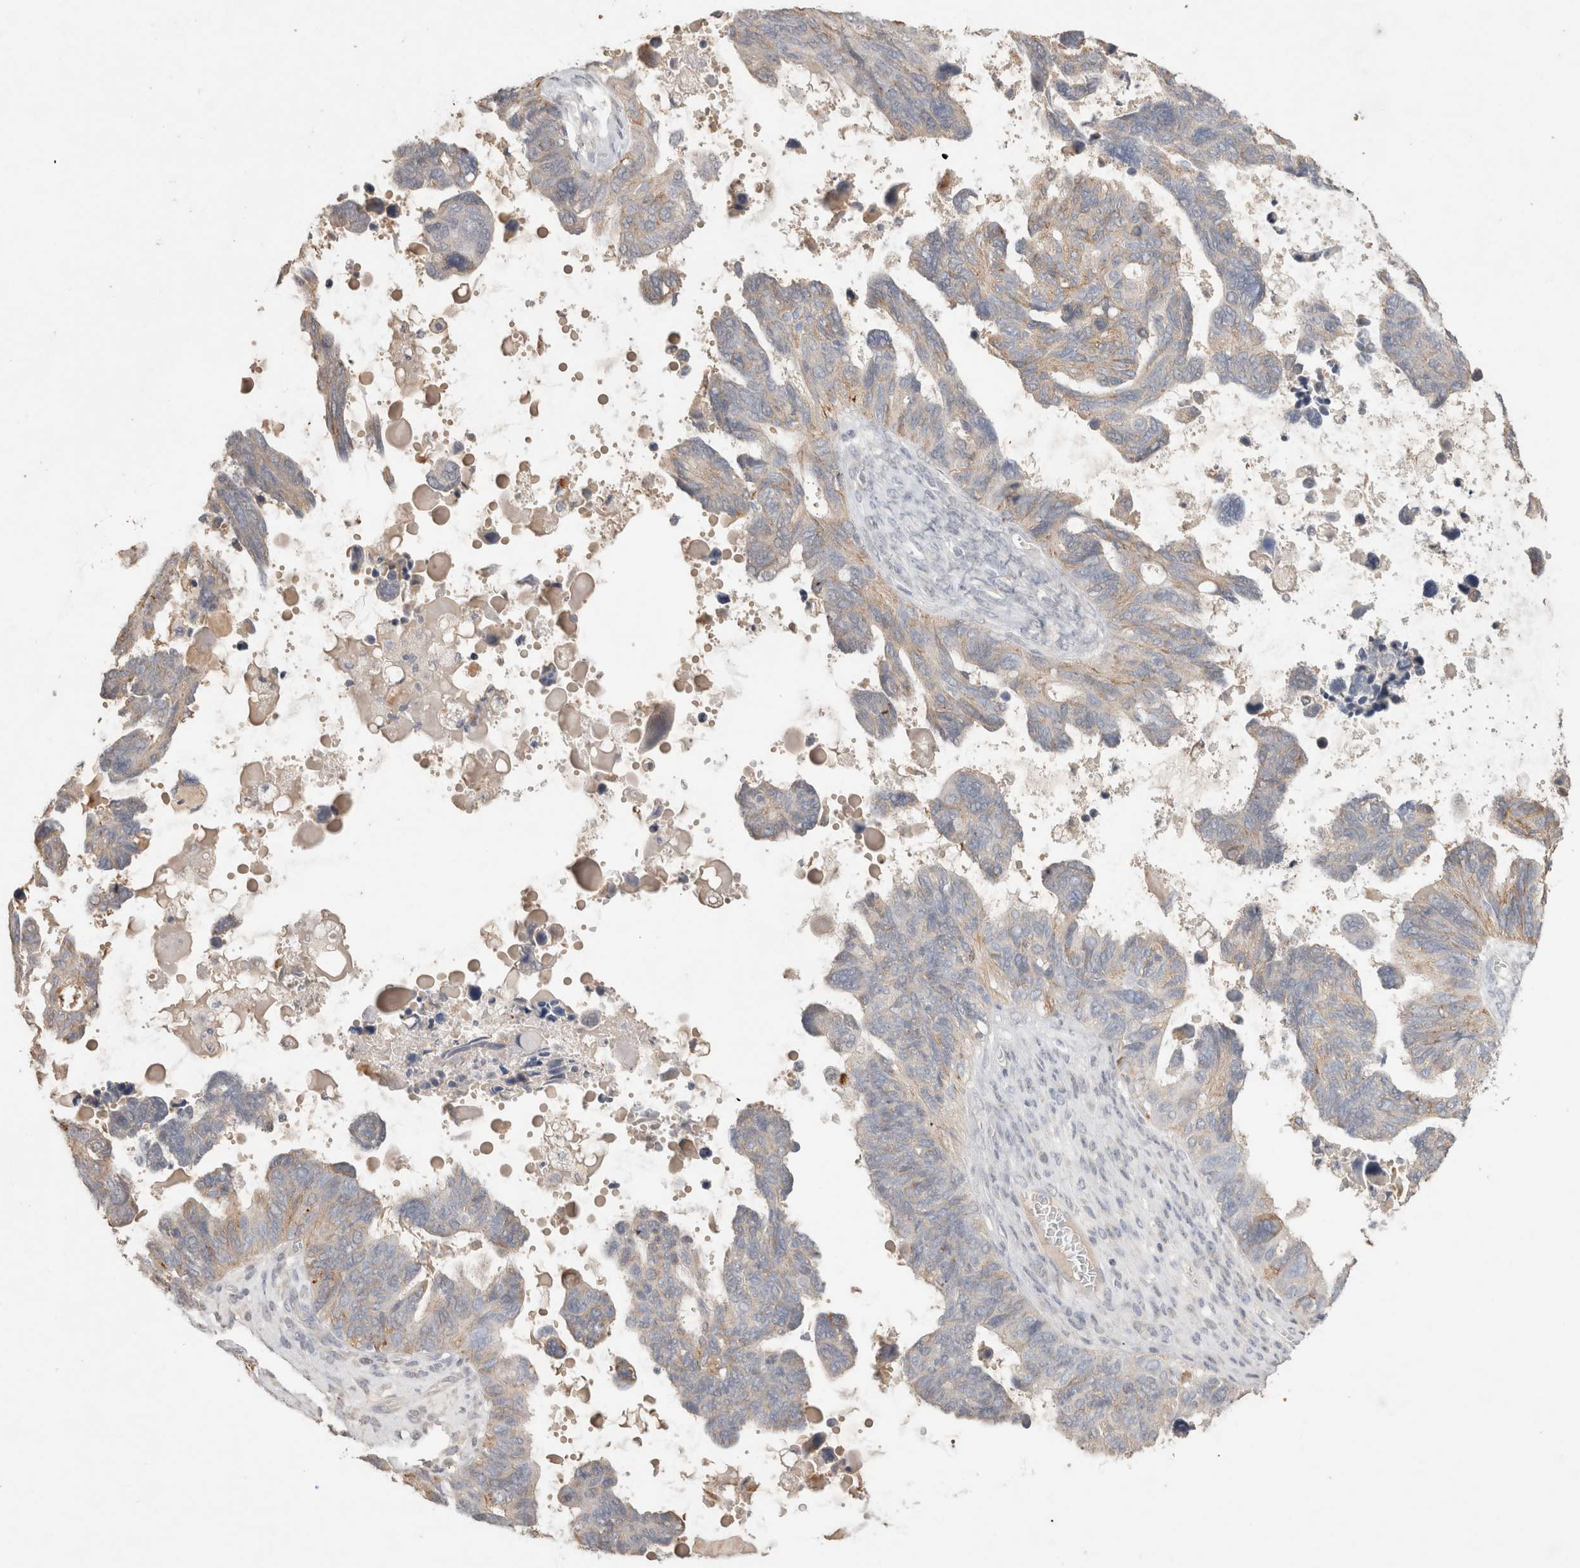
{"staining": {"intensity": "weak", "quantity": "<25%", "location": "cytoplasmic/membranous"}, "tissue": "ovarian cancer", "cell_type": "Tumor cells", "image_type": "cancer", "snomed": [{"axis": "morphology", "description": "Cystadenocarcinoma, serous, NOS"}, {"axis": "topography", "description": "Ovary"}], "caption": "High power microscopy micrograph of an IHC micrograph of ovarian cancer, revealing no significant staining in tumor cells. Nuclei are stained in blue.", "gene": "NAALADL2", "patient": {"sex": "female", "age": 79}}